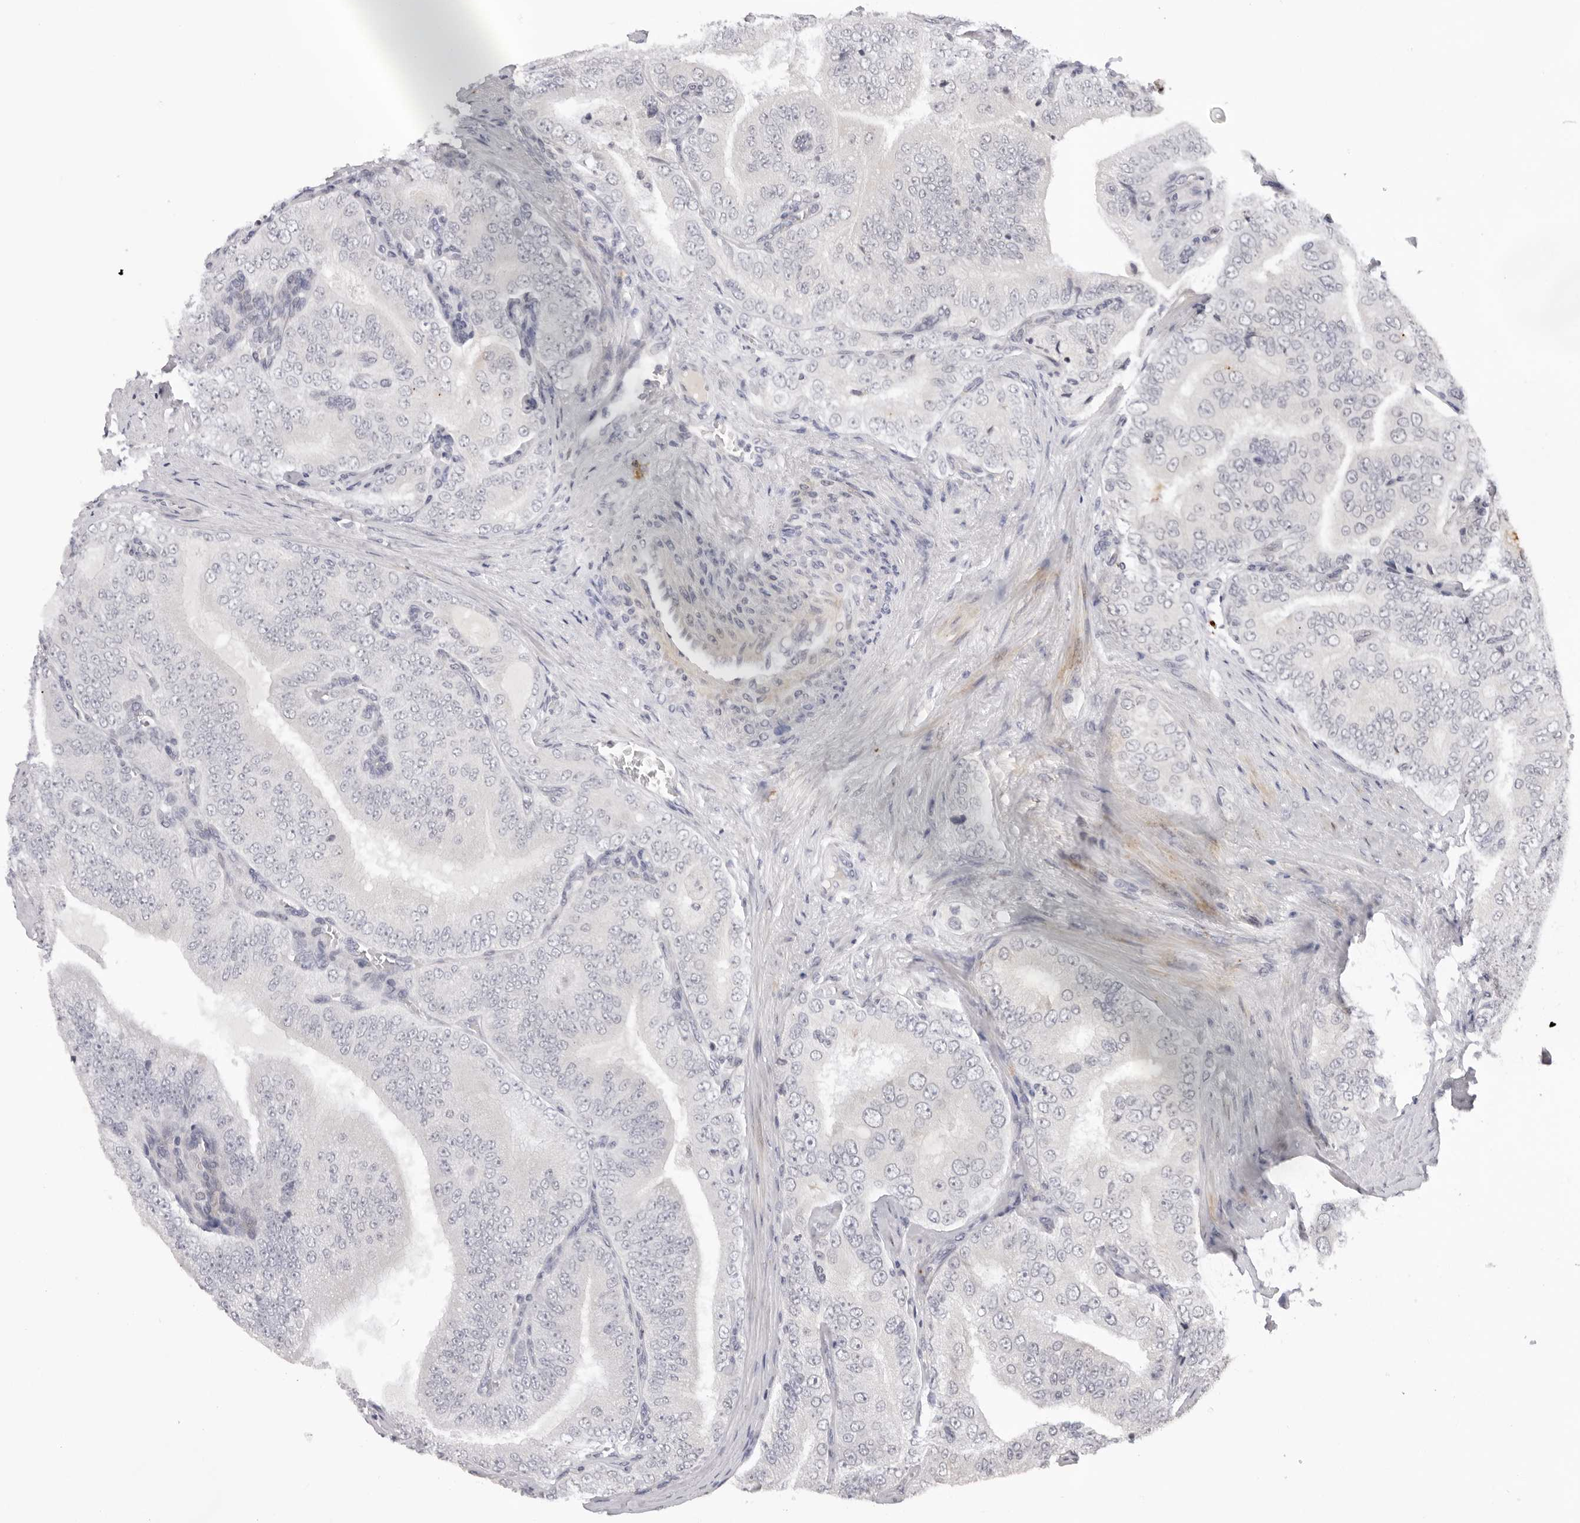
{"staining": {"intensity": "negative", "quantity": "none", "location": "none"}, "tissue": "prostate cancer", "cell_type": "Tumor cells", "image_type": "cancer", "snomed": [{"axis": "morphology", "description": "Adenocarcinoma, High grade"}, {"axis": "topography", "description": "Prostate"}], "caption": "Adenocarcinoma (high-grade) (prostate) was stained to show a protein in brown. There is no significant staining in tumor cells.", "gene": "IL17RA", "patient": {"sex": "male", "age": 58}}